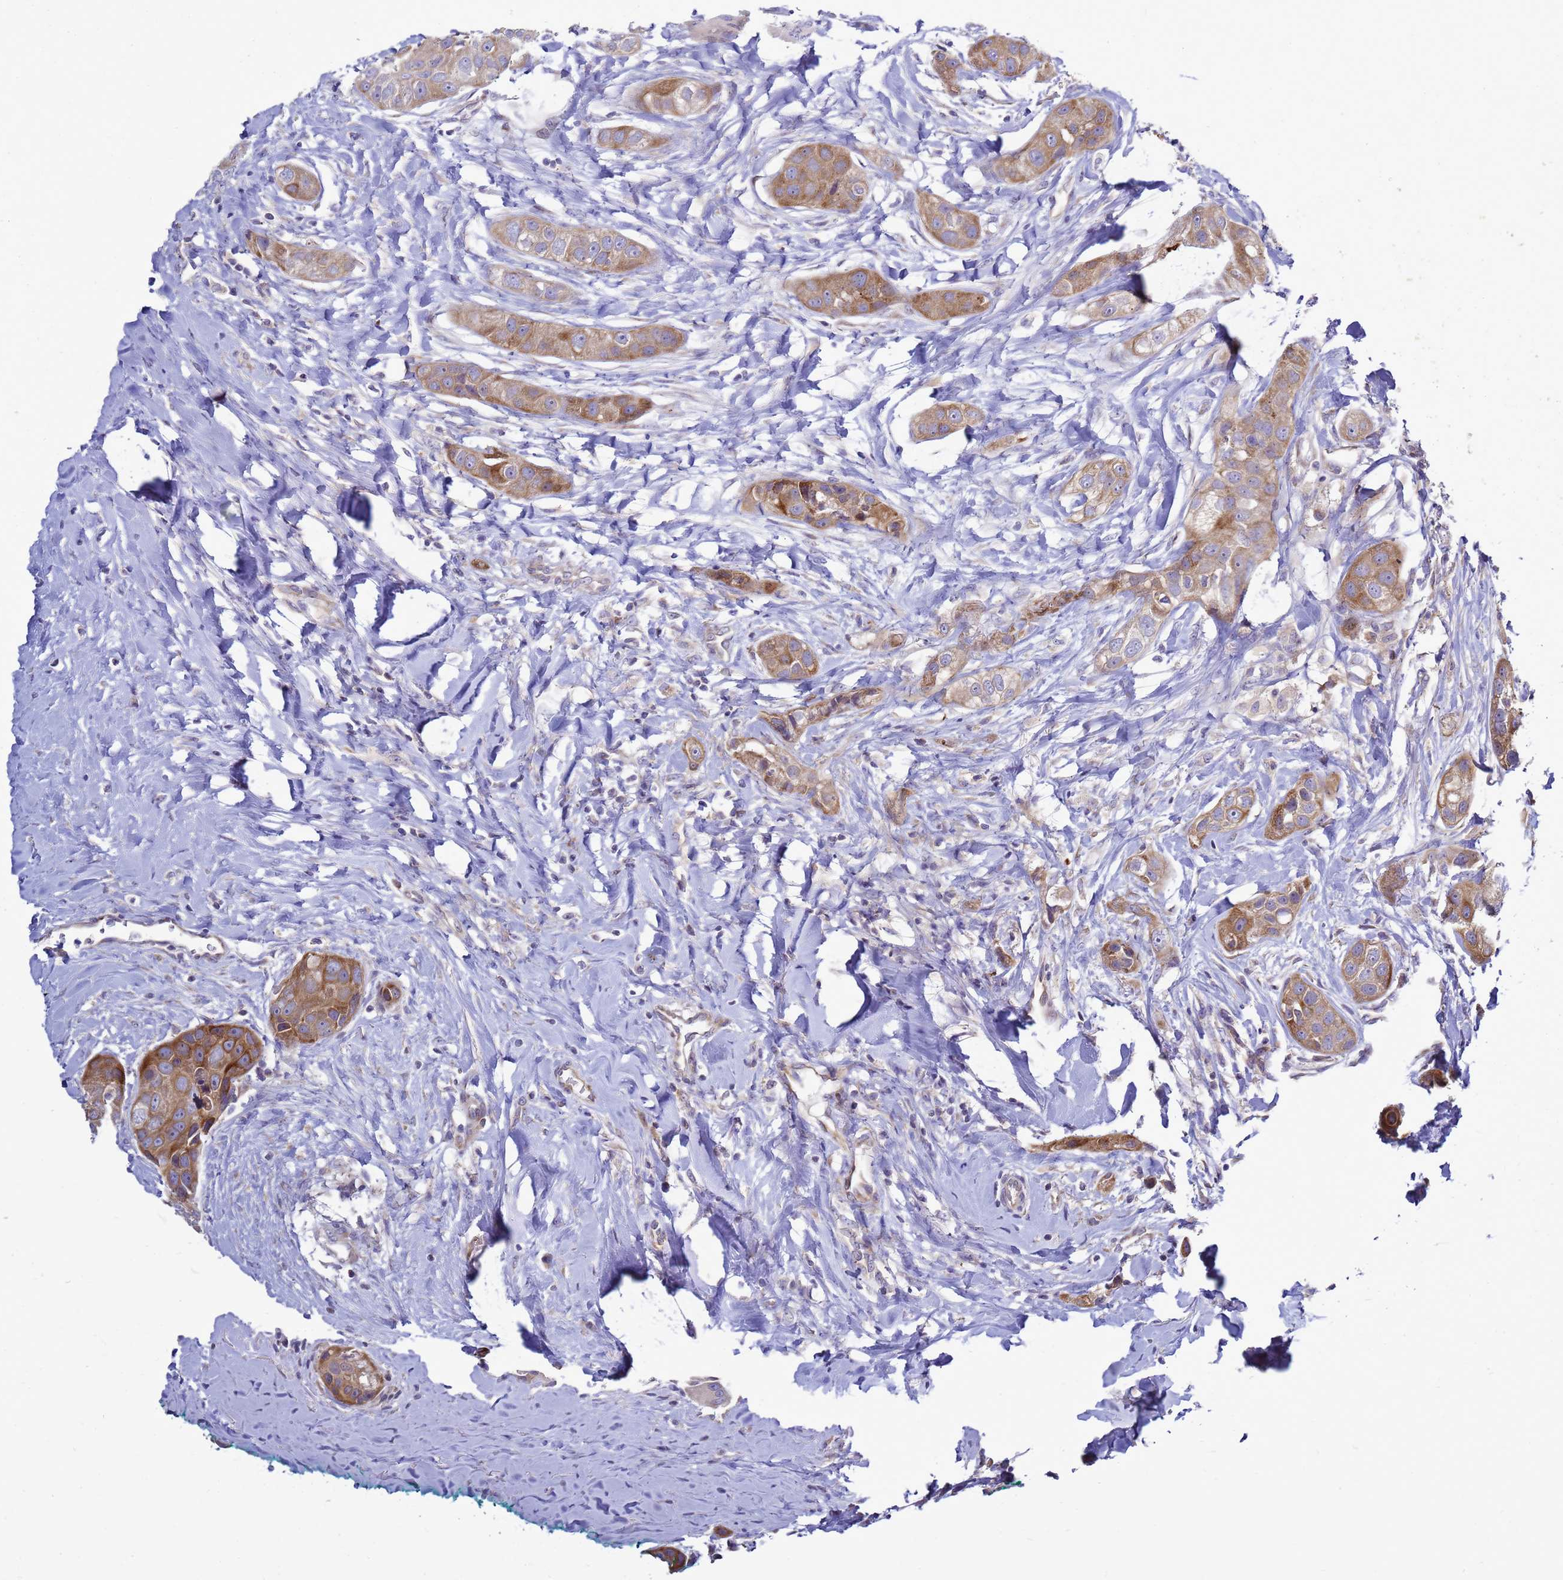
{"staining": {"intensity": "moderate", "quantity": ">75%", "location": "cytoplasmic/membranous"}, "tissue": "head and neck cancer", "cell_type": "Tumor cells", "image_type": "cancer", "snomed": [{"axis": "morphology", "description": "Normal tissue, NOS"}, {"axis": "morphology", "description": "Squamous cell carcinoma, NOS"}, {"axis": "topography", "description": "Skeletal muscle"}, {"axis": "topography", "description": "Head-Neck"}], "caption": "Moderate cytoplasmic/membranous positivity for a protein is appreciated in about >75% of tumor cells of head and neck cancer (squamous cell carcinoma) using IHC.", "gene": "MON1B", "patient": {"sex": "male", "age": 51}}